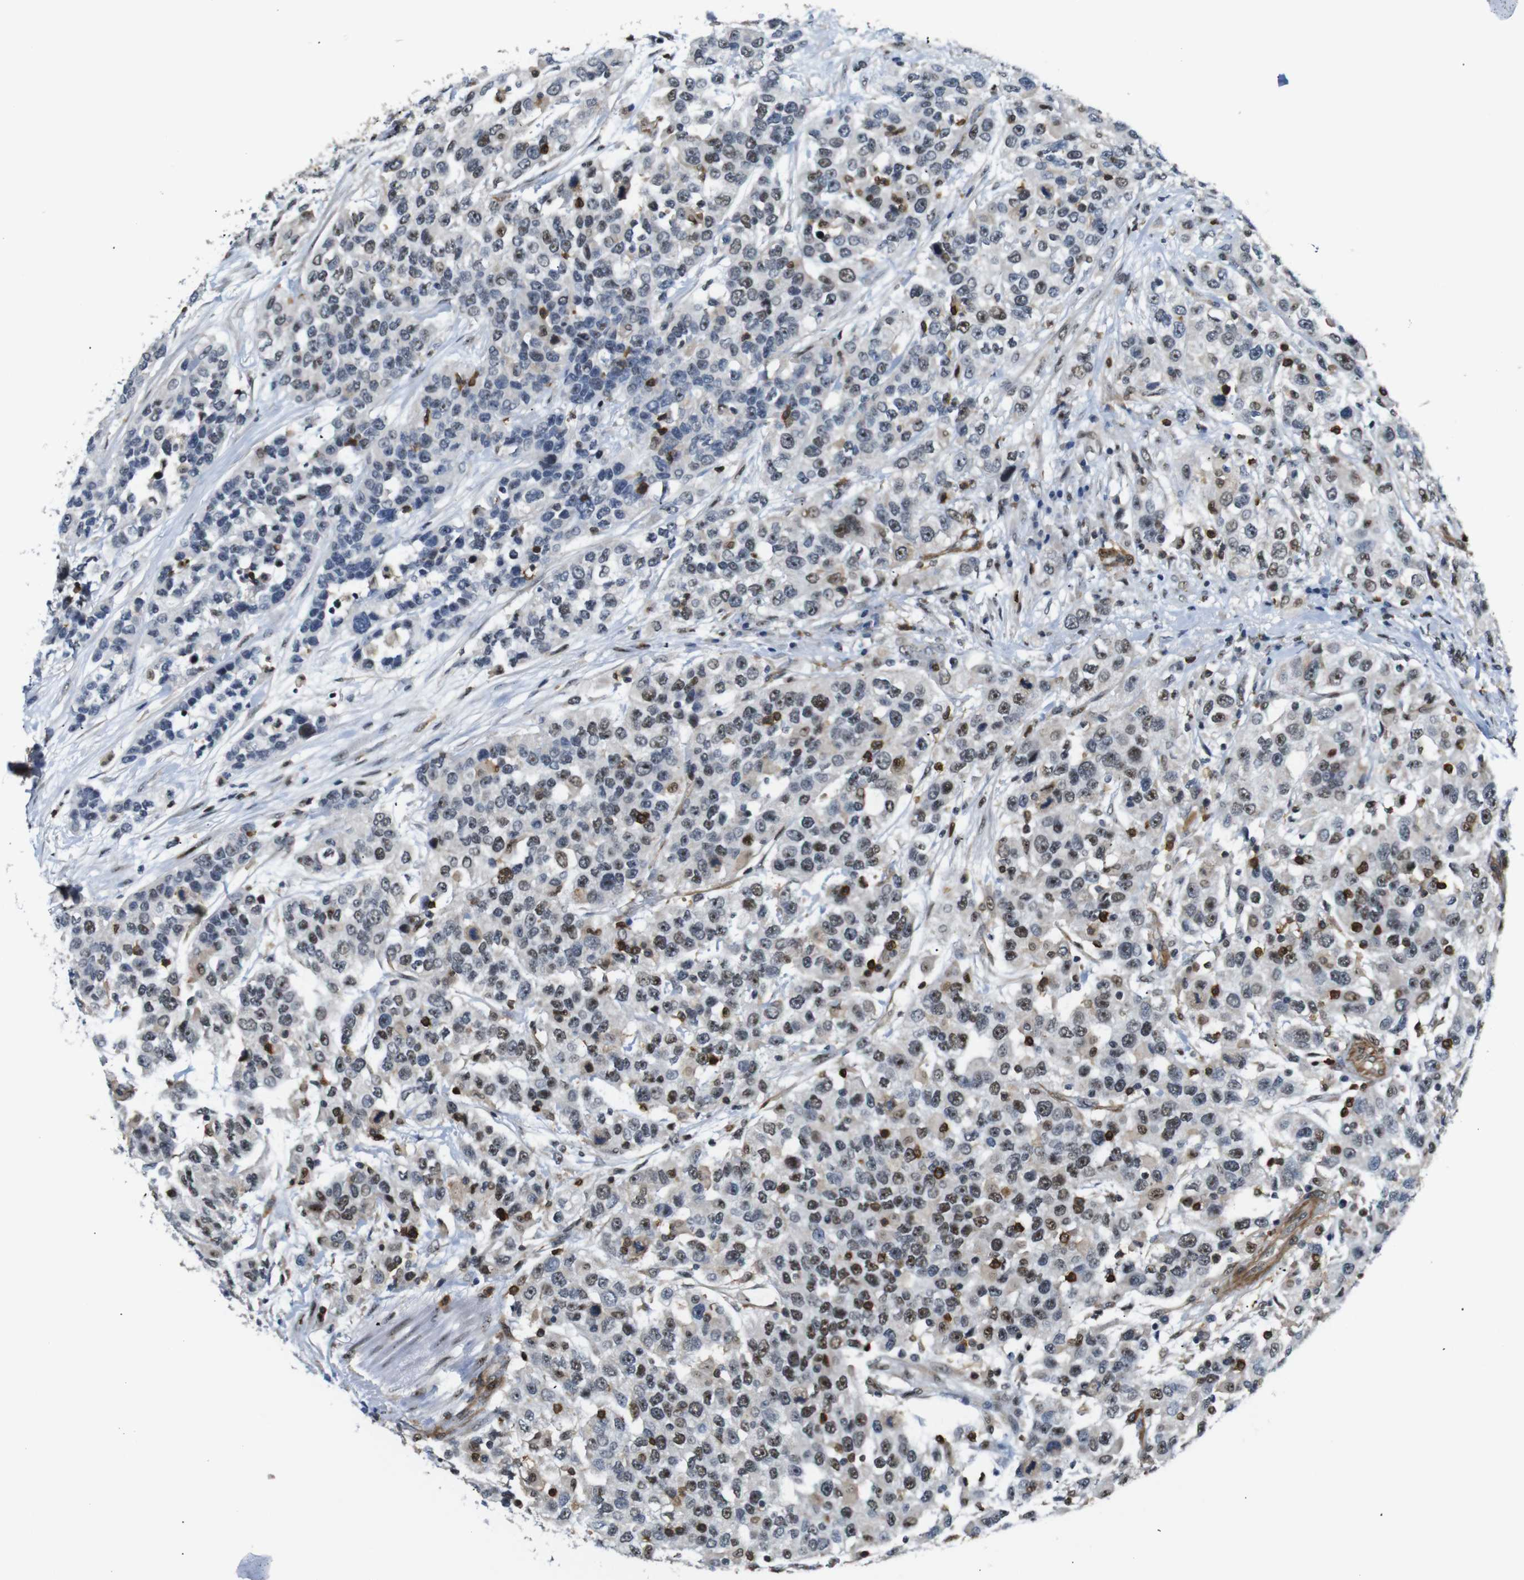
{"staining": {"intensity": "strong", "quantity": "<25%", "location": "nuclear"}, "tissue": "urothelial cancer", "cell_type": "Tumor cells", "image_type": "cancer", "snomed": [{"axis": "morphology", "description": "Urothelial carcinoma, High grade"}, {"axis": "topography", "description": "Urinary bladder"}], "caption": "A brown stain highlights strong nuclear staining of a protein in urothelial cancer tumor cells. The staining was performed using DAB (3,3'-diaminobenzidine) to visualize the protein expression in brown, while the nuclei were stained in blue with hematoxylin (Magnification: 20x).", "gene": "PARN", "patient": {"sex": "female", "age": 80}}